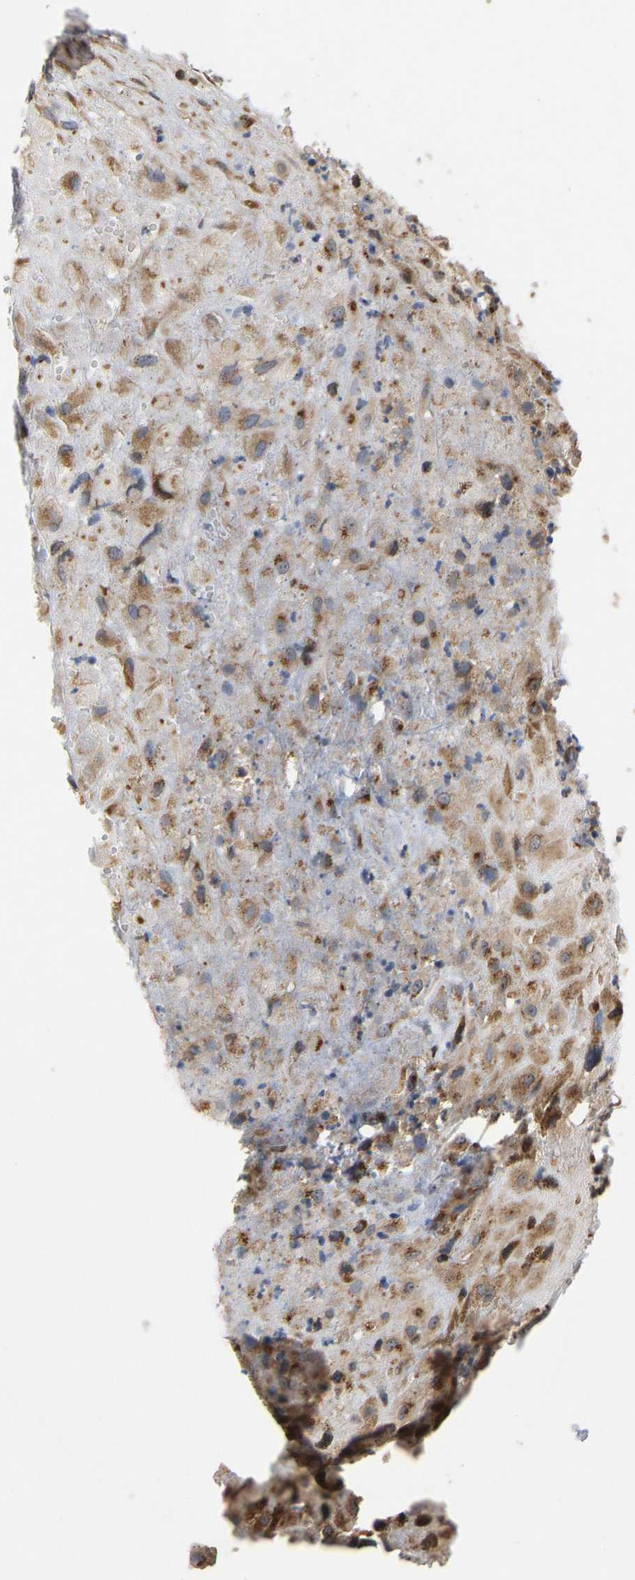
{"staining": {"intensity": "moderate", "quantity": ">75%", "location": "cytoplasmic/membranous"}, "tissue": "placenta", "cell_type": "Decidual cells", "image_type": "normal", "snomed": [{"axis": "morphology", "description": "Normal tissue, NOS"}, {"axis": "topography", "description": "Placenta"}], "caption": "Immunohistochemistry (IHC) micrograph of unremarkable placenta: human placenta stained using immunohistochemistry demonstrates medium levels of moderate protein expression localized specifically in the cytoplasmic/membranous of decidual cells, appearing as a cytoplasmic/membranous brown color.", "gene": "YIPF4", "patient": {"sex": "female", "age": 18}}